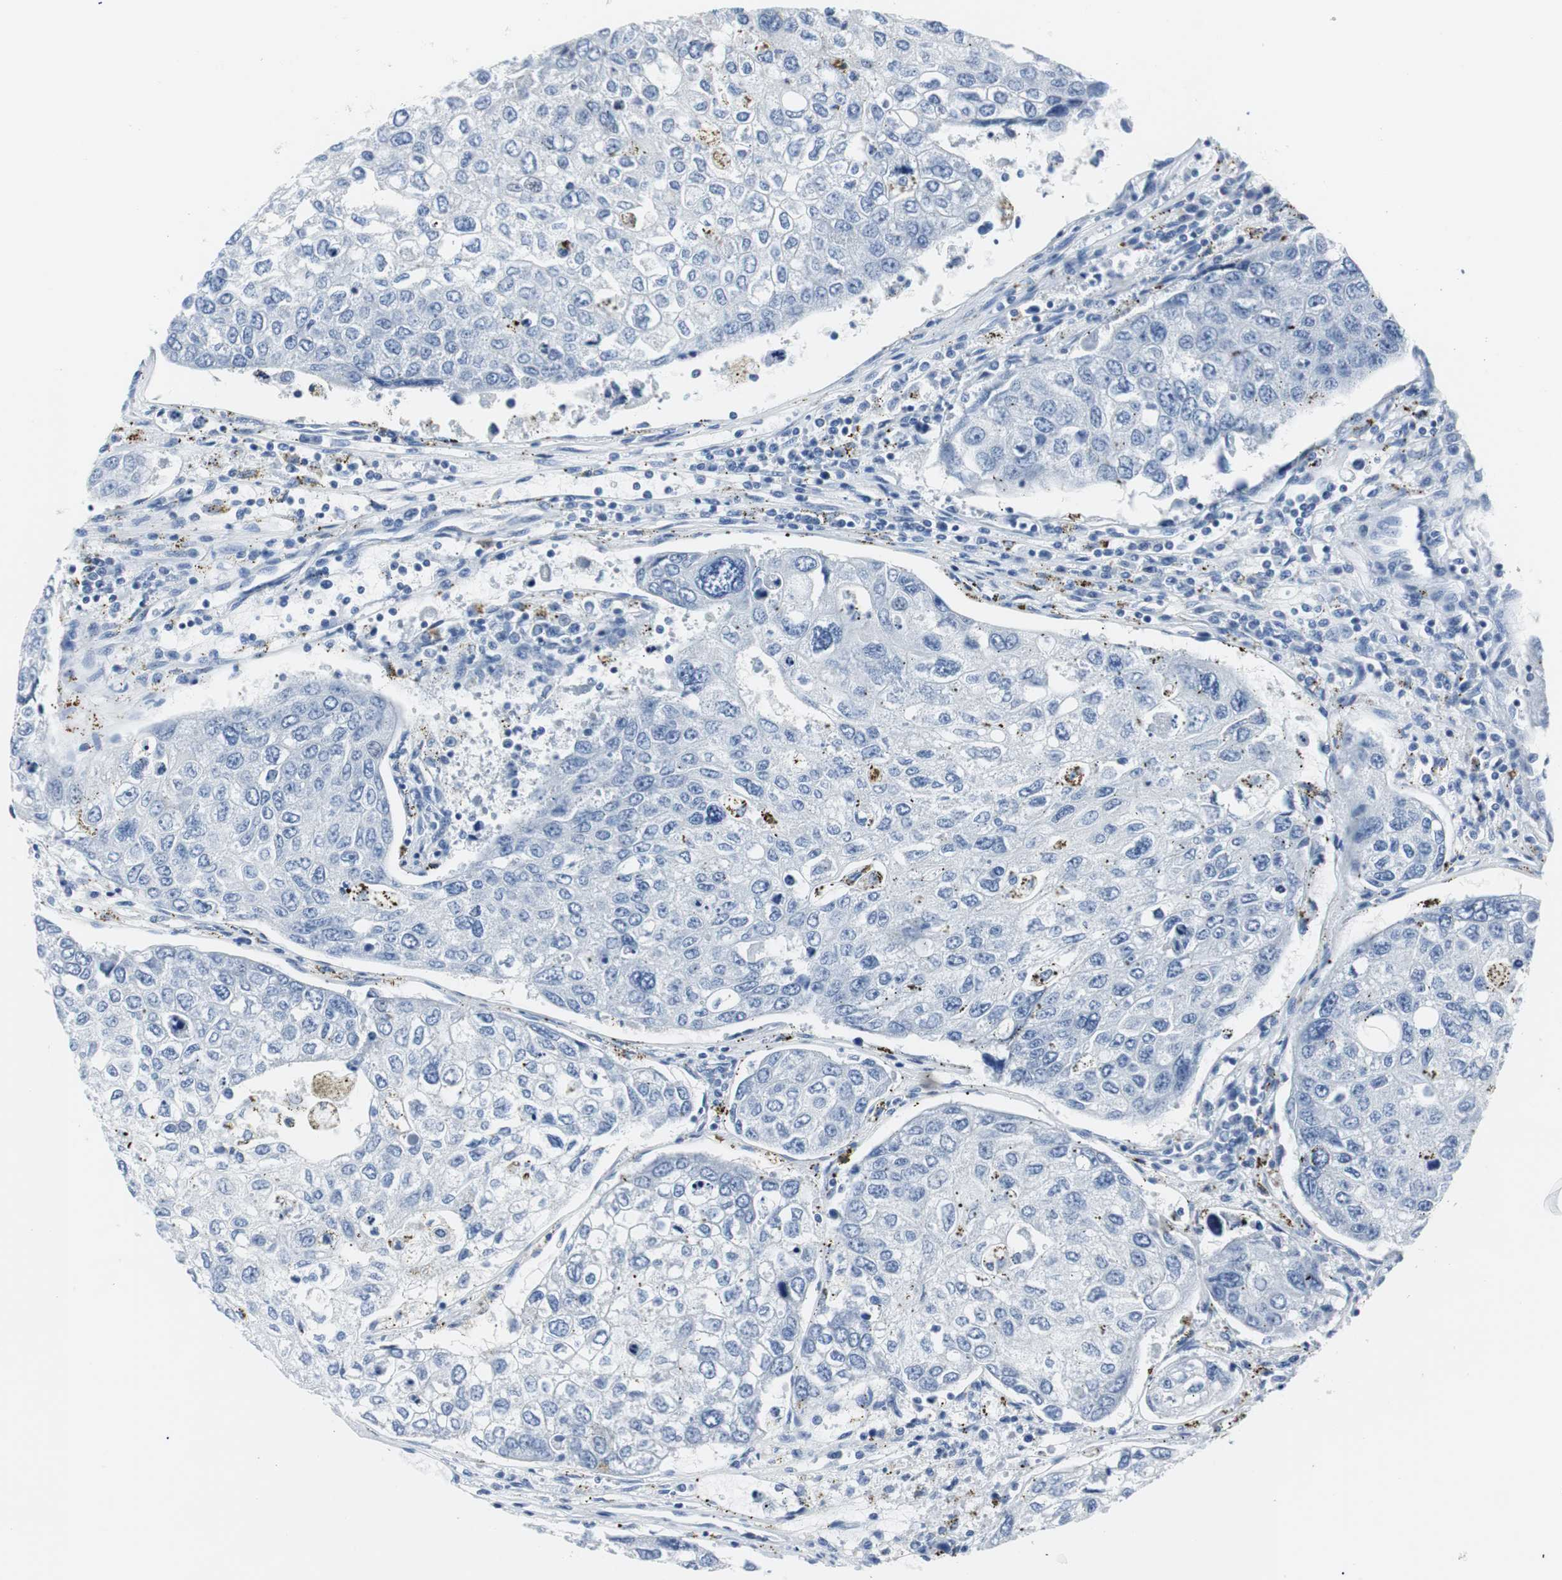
{"staining": {"intensity": "negative", "quantity": "none", "location": "none"}, "tissue": "urothelial cancer", "cell_type": "Tumor cells", "image_type": "cancer", "snomed": [{"axis": "morphology", "description": "Urothelial carcinoma, High grade"}, {"axis": "topography", "description": "Lymph node"}, {"axis": "topography", "description": "Urinary bladder"}], "caption": "IHC histopathology image of urothelial carcinoma (high-grade) stained for a protein (brown), which displays no expression in tumor cells.", "gene": "GAP43", "patient": {"sex": "male", "age": 51}}